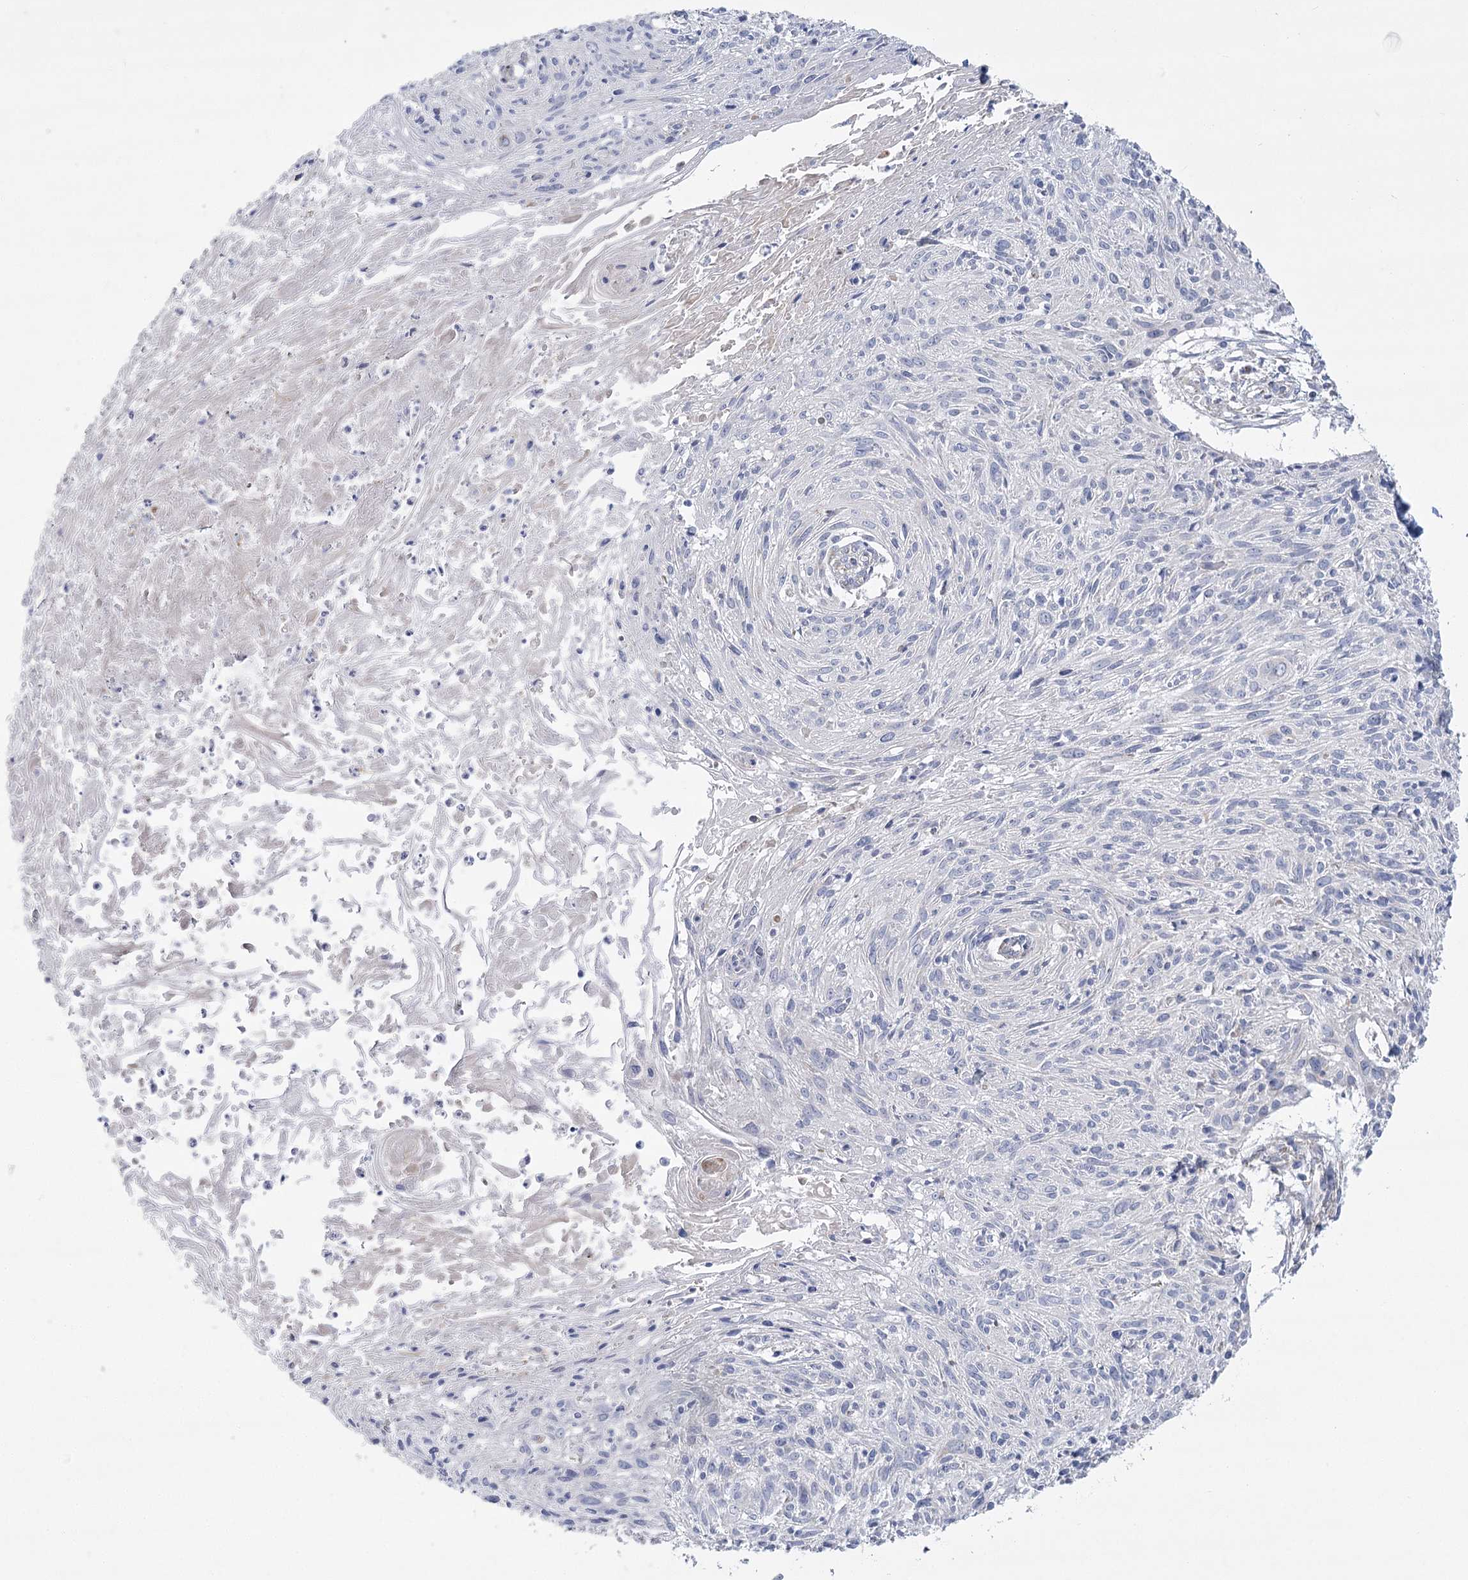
{"staining": {"intensity": "negative", "quantity": "none", "location": "none"}, "tissue": "cervical cancer", "cell_type": "Tumor cells", "image_type": "cancer", "snomed": [{"axis": "morphology", "description": "Squamous cell carcinoma, NOS"}, {"axis": "topography", "description": "Cervix"}], "caption": "Image shows no significant protein expression in tumor cells of squamous cell carcinoma (cervical).", "gene": "SNX7", "patient": {"sex": "female", "age": 51}}